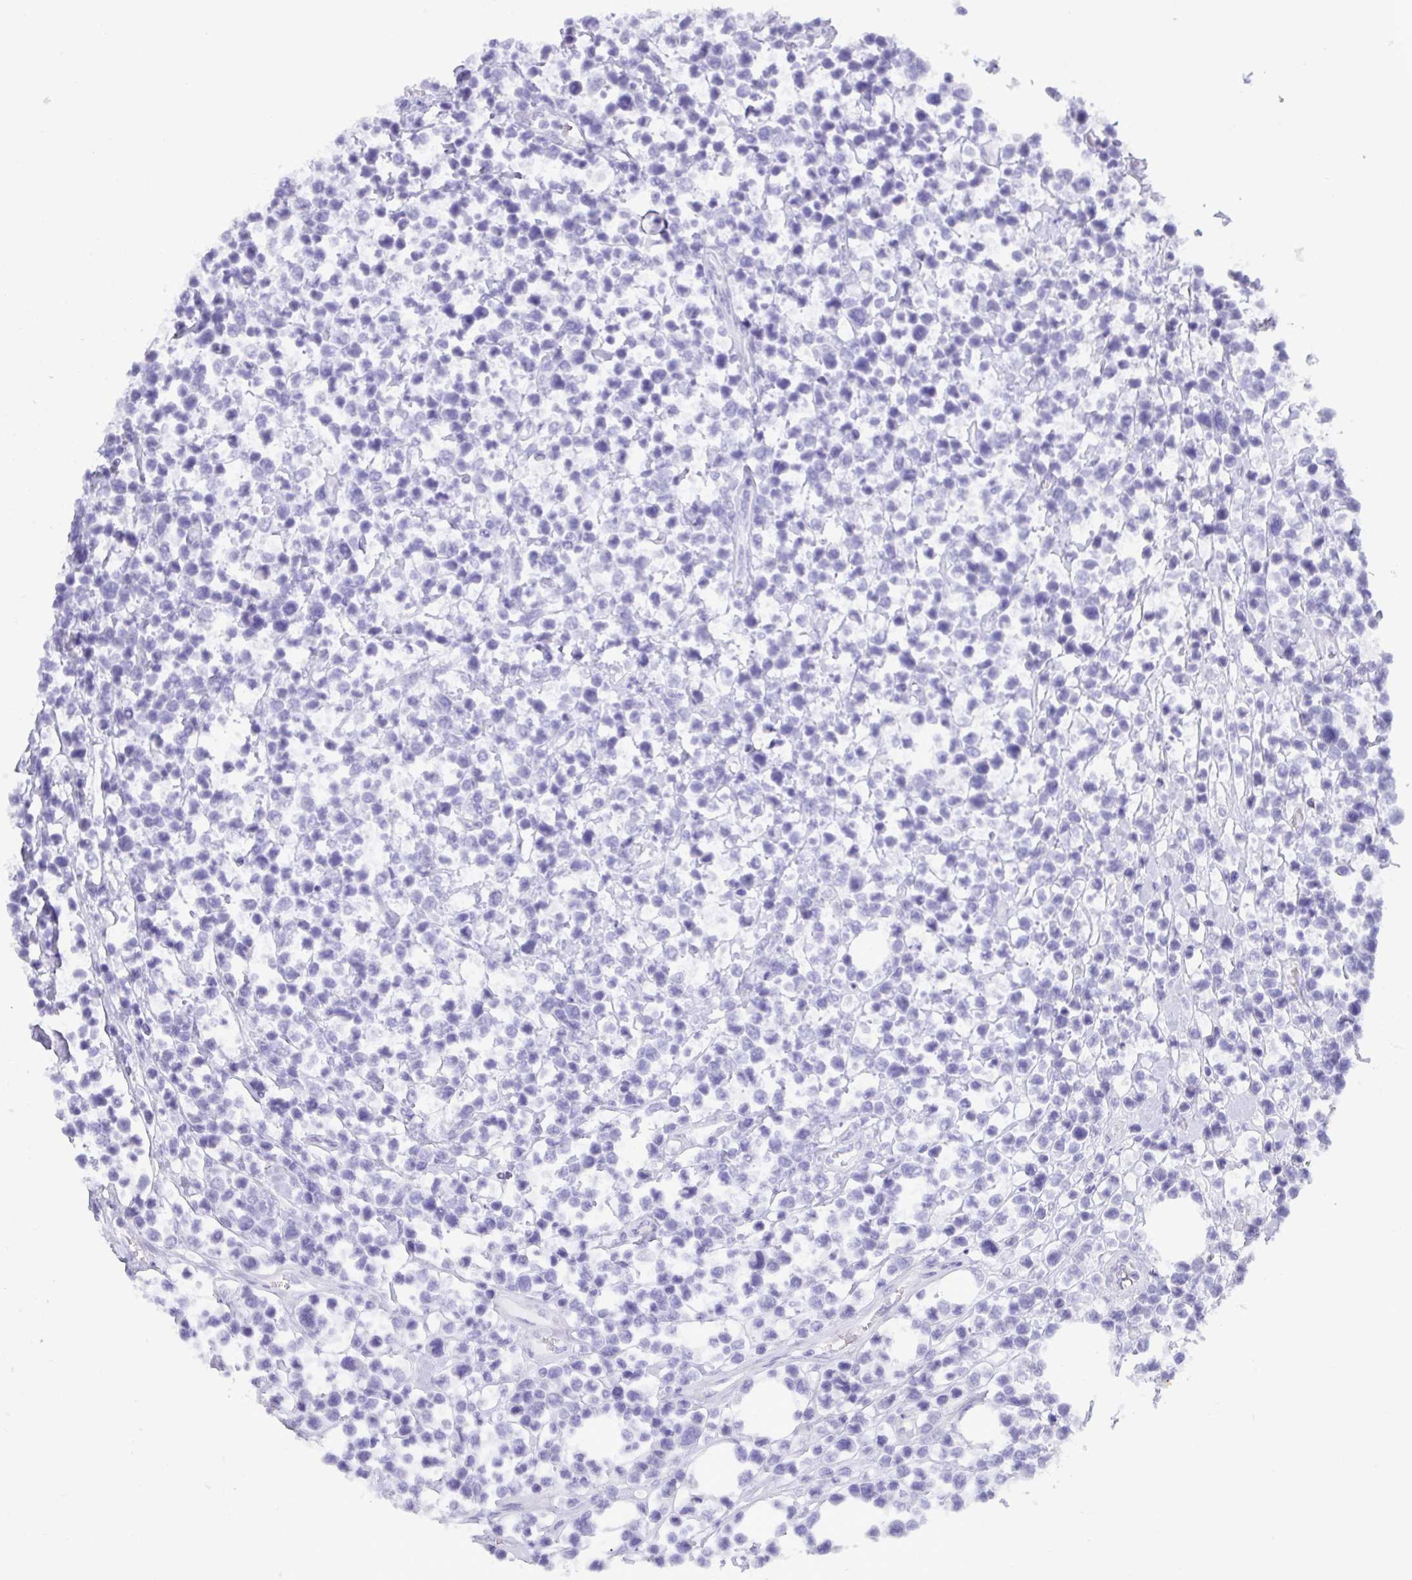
{"staining": {"intensity": "negative", "quantity": "none", "location": "none"}, "tissue": "lymphoma", "cell_type": "Tumor cells", "image_type": "cancer", "snomed": [{"axis": "morphology", "description": "Malignant lymphoma, non-Hodgkin's type, High grade"}, {"axis": "topography", "description": "Soft tissue"}], "caption": "IHC histopathology image of neoplastic tissue: lymphoma stained with DAB reveals no significant protein expression in tumor cells.", "gene": "C4orf33", "patient": {"sex": "female", "age": 56}}